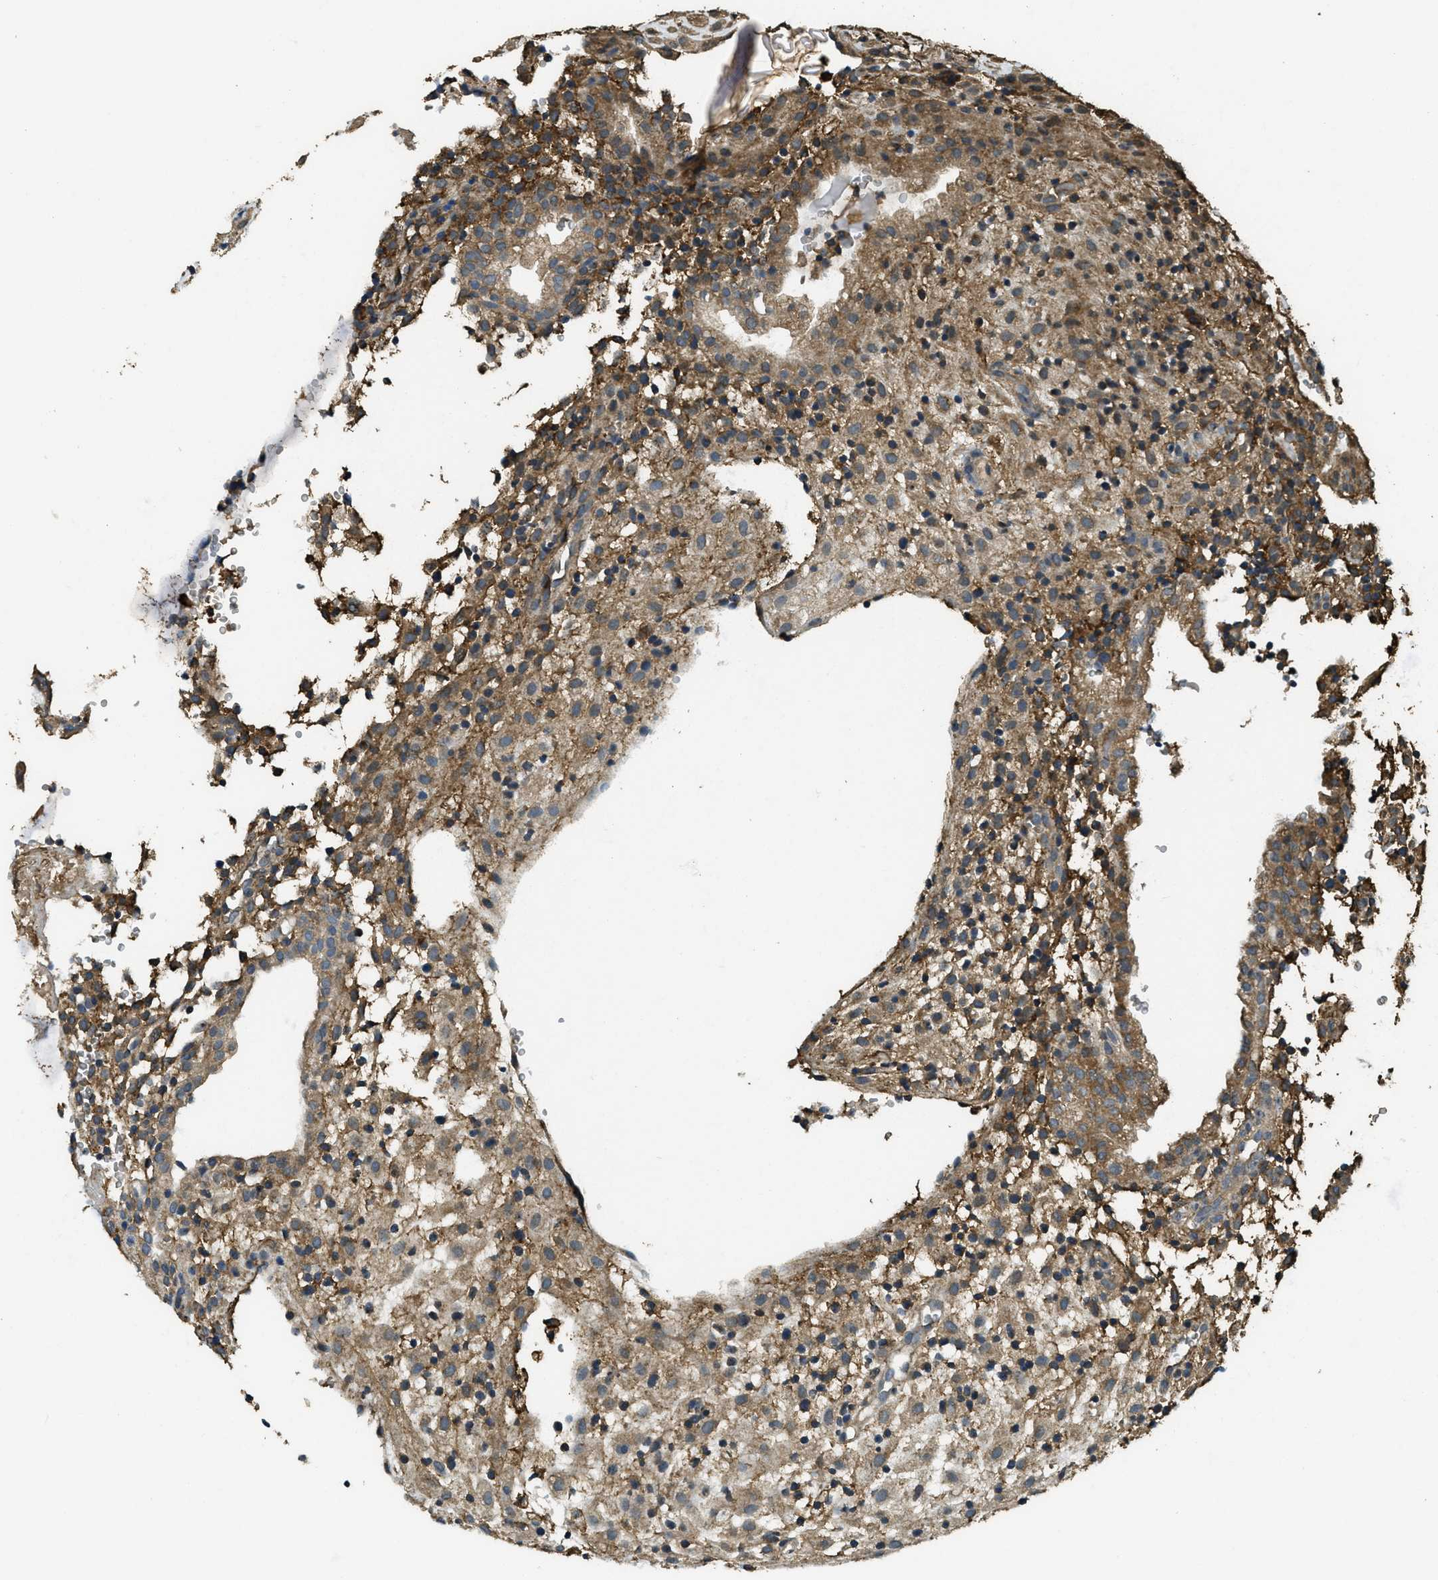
{"staining": {"intensity": "moderate", "quantity": ">75%", "location": "cytoplasmic/membranous"}, "tissue": "placenta", "cell_type": "Decidual cells", "image_type": "normal", "snomed": [{"axis": "morphology", "description": "Normal tissue, NOS"}, {"axis": "topography", "description": "Placenta"}], "caption": "Brown immunohistochemical staining in unremarkable human placenta reveals moderate cytoplasmic/membranous staining in about >75% of decidual cells.", "gene": "CD276", "patient": {"sex": "female", "age": 18}}